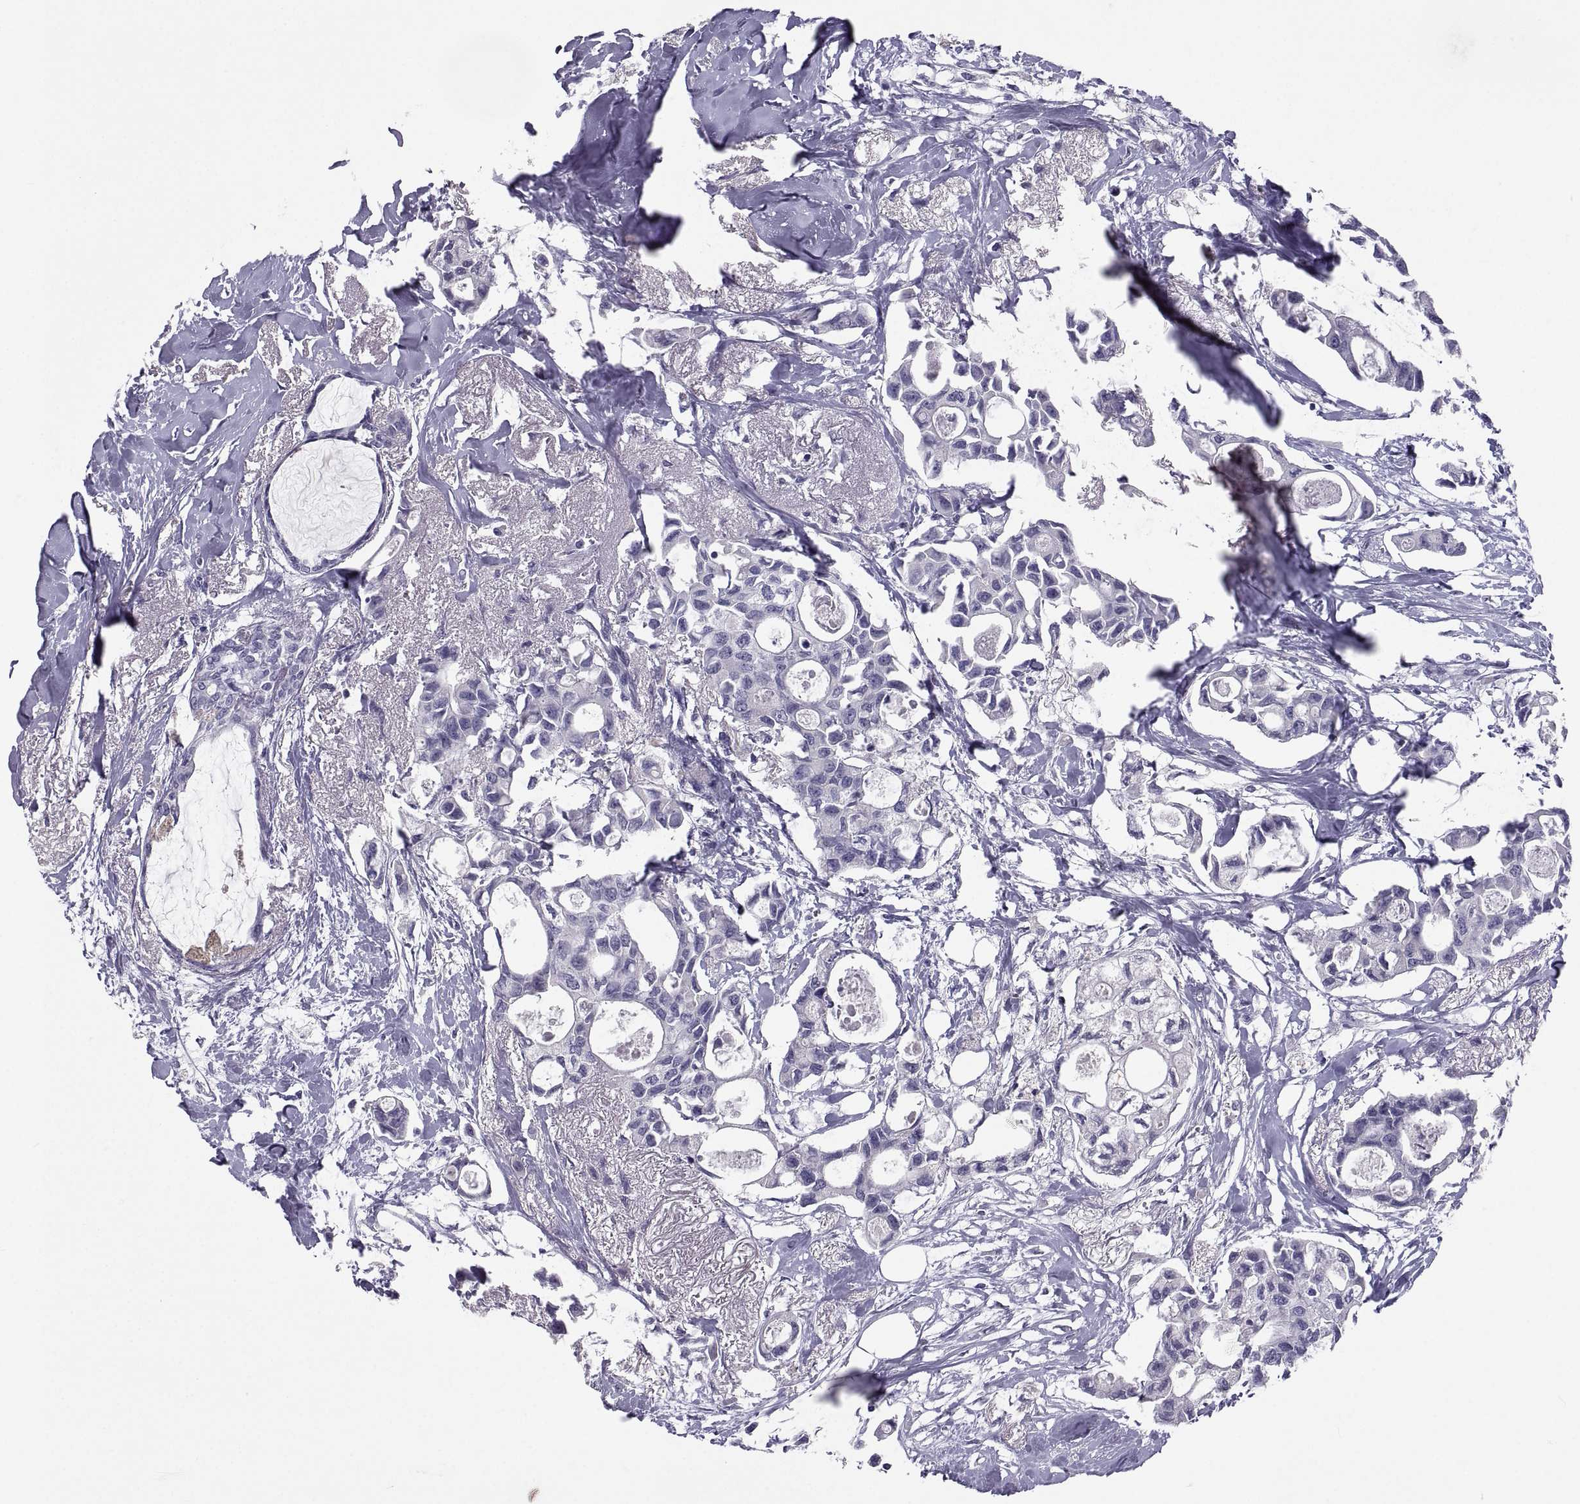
{"staining": {"intensity": "negative", "quantity": "none", "location": "none"}, "tissue": "breast cancer", "cell_type": "Tumor cells", "image_type": "cancer", "snomed": [{"axis": "morphology", "description": "Duct carcinoma"}, {"axis": "topography", "description": "Breast"}], "caption": "Immunohistochemical staining of human breast cancer (intraductal carcinoma) shows no significant staining in tumor cells.", "gene": "SOX21", "patient": {"sex": "female", "age": 83}}